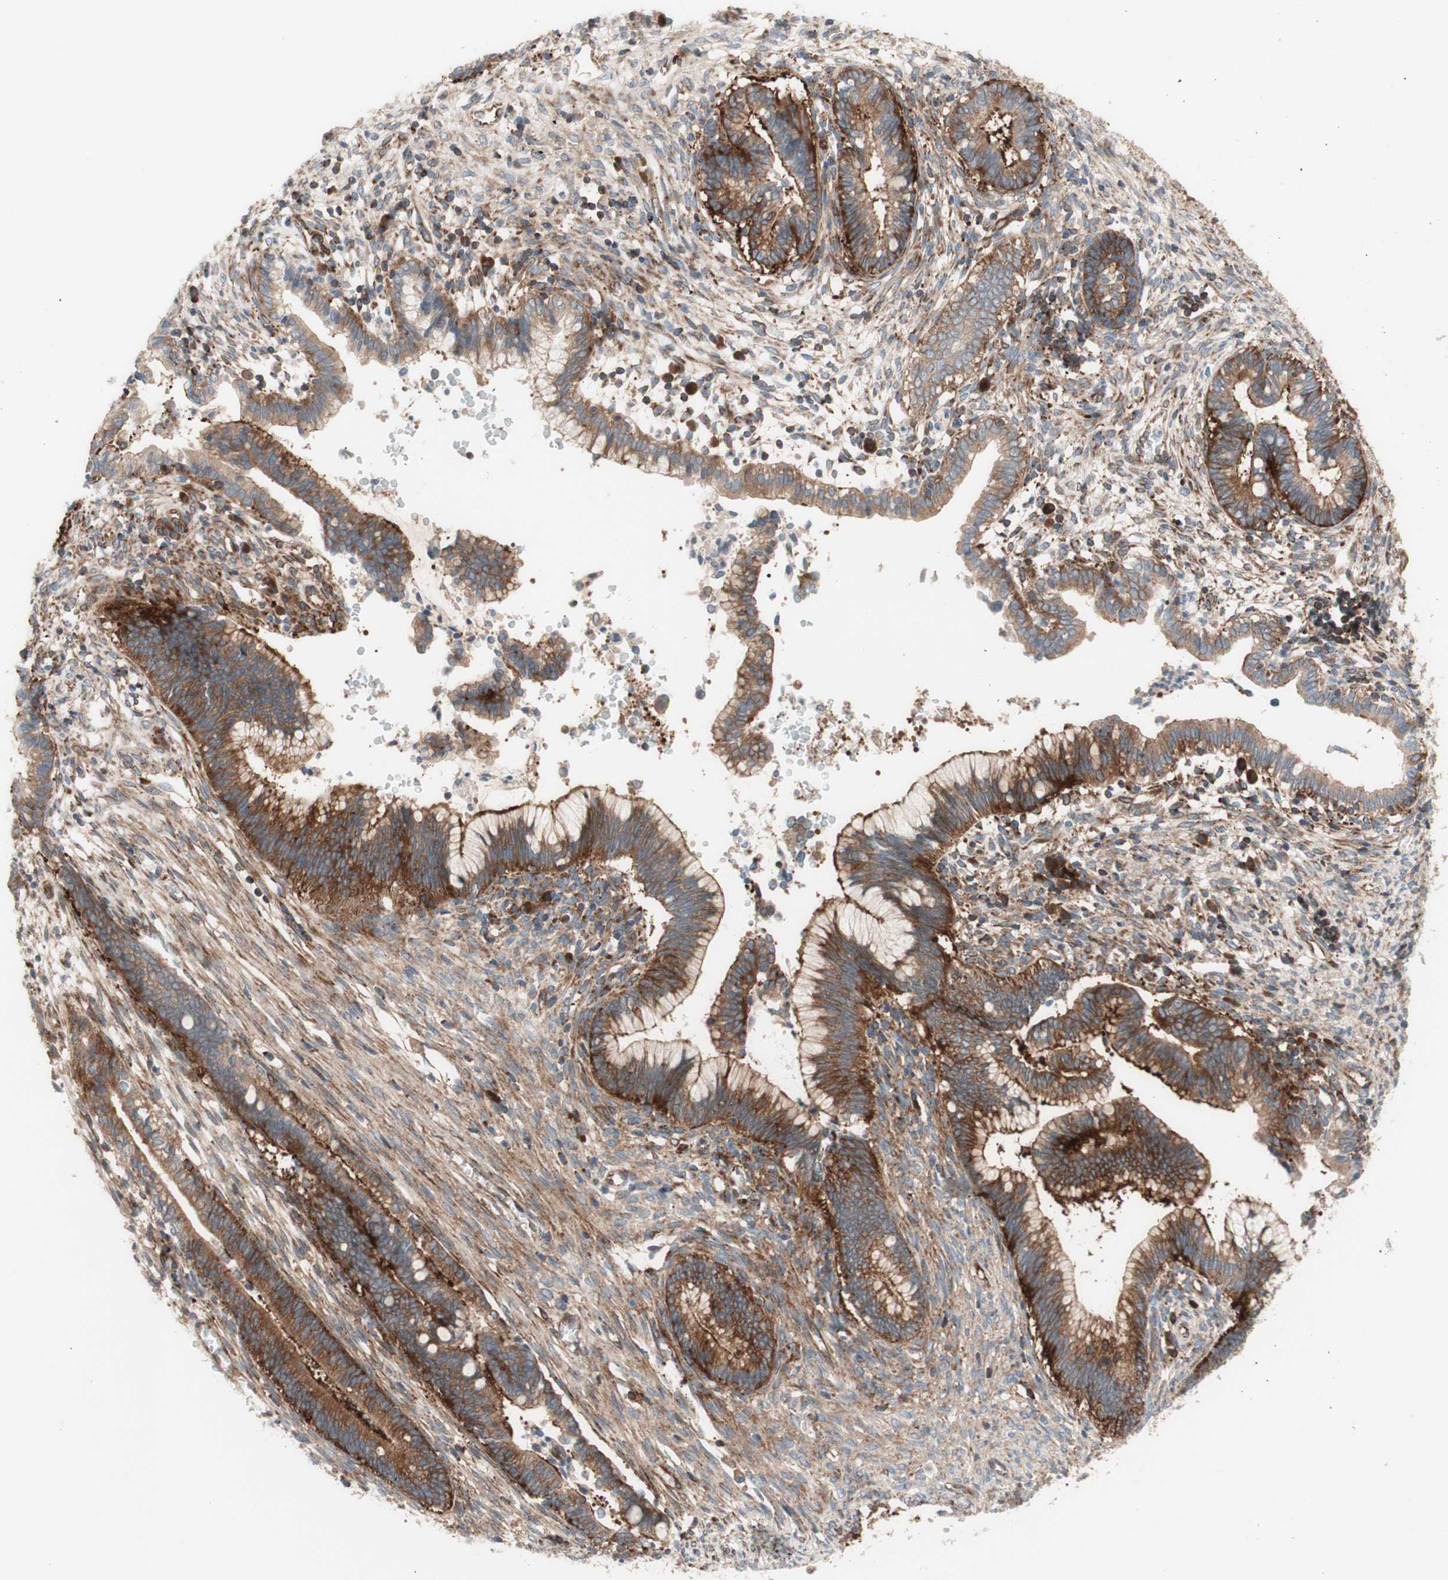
{"staining": {"intensity": "moderate", "quantity": ">75%", "location": "cytoplasmic/membranous"}, "tissue": "cervical cancer", "cell_type": "Tumor cells", "image_type": "cancer", "snomed": [{"axis": "morphology", "description": "Adenocarcinoma, NOS"}, {"axis": "topography", "description": "Cervix"}], "caption": "Cervical cancer tissue demonstrates moderate cytoplasmic/membranous staining in about >75% of tumor cells, visualized by immunohistochemistry. The staining is performed using DAB brown chromogen to label protein expression. The nuclei are counter-stained blue using hematoxylin.", "gene": "CCN4", "patient": {"sex": "female", "age": 44}}